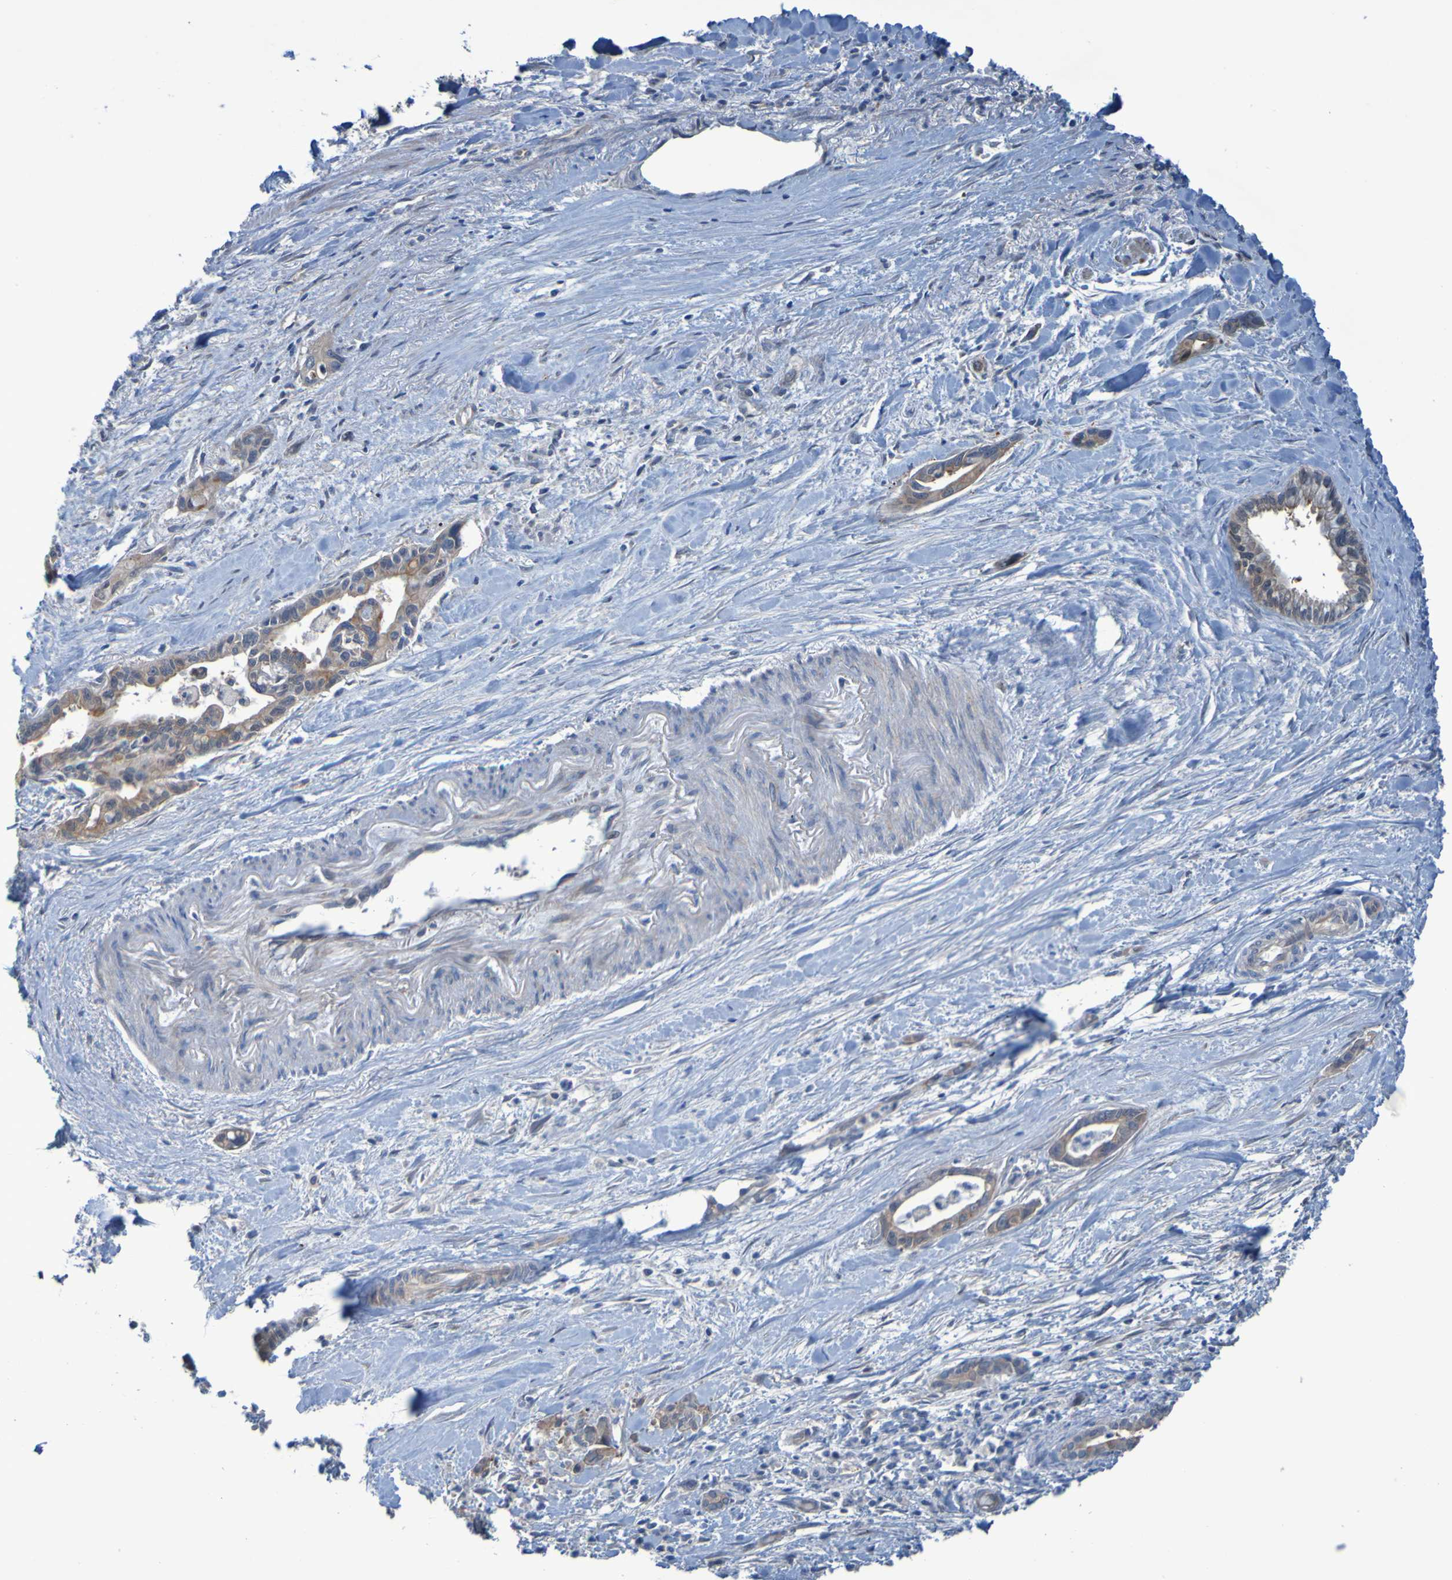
{"staining": {"intensity": "weak", "quantity": ">75%", "location": "cytoplasmic/membranous"}, "tissue": "pancreatic cancer", "cell_type": "Tumor cells", "image_type": "cancer", "snomed": [{"axis": "morphology", "description": "Adenocarcinoma, NOS"}, {"axis": "topography", "description": "Pancreas"}], "caption": "DAB immunohistochemical staining of pancreatic adenocarcinoma demonstrates weak cytoplasmic/membranous protein positivity in approximately >75% of tumor cells. Using DAB (3,3'-diaminobenzidine) (brown) and hematoxylin (blue) stains, captured at high magnification using brightfield microscopy.", "gene": "NPRL3", "patient": {"sex": "male", "age": 70}}